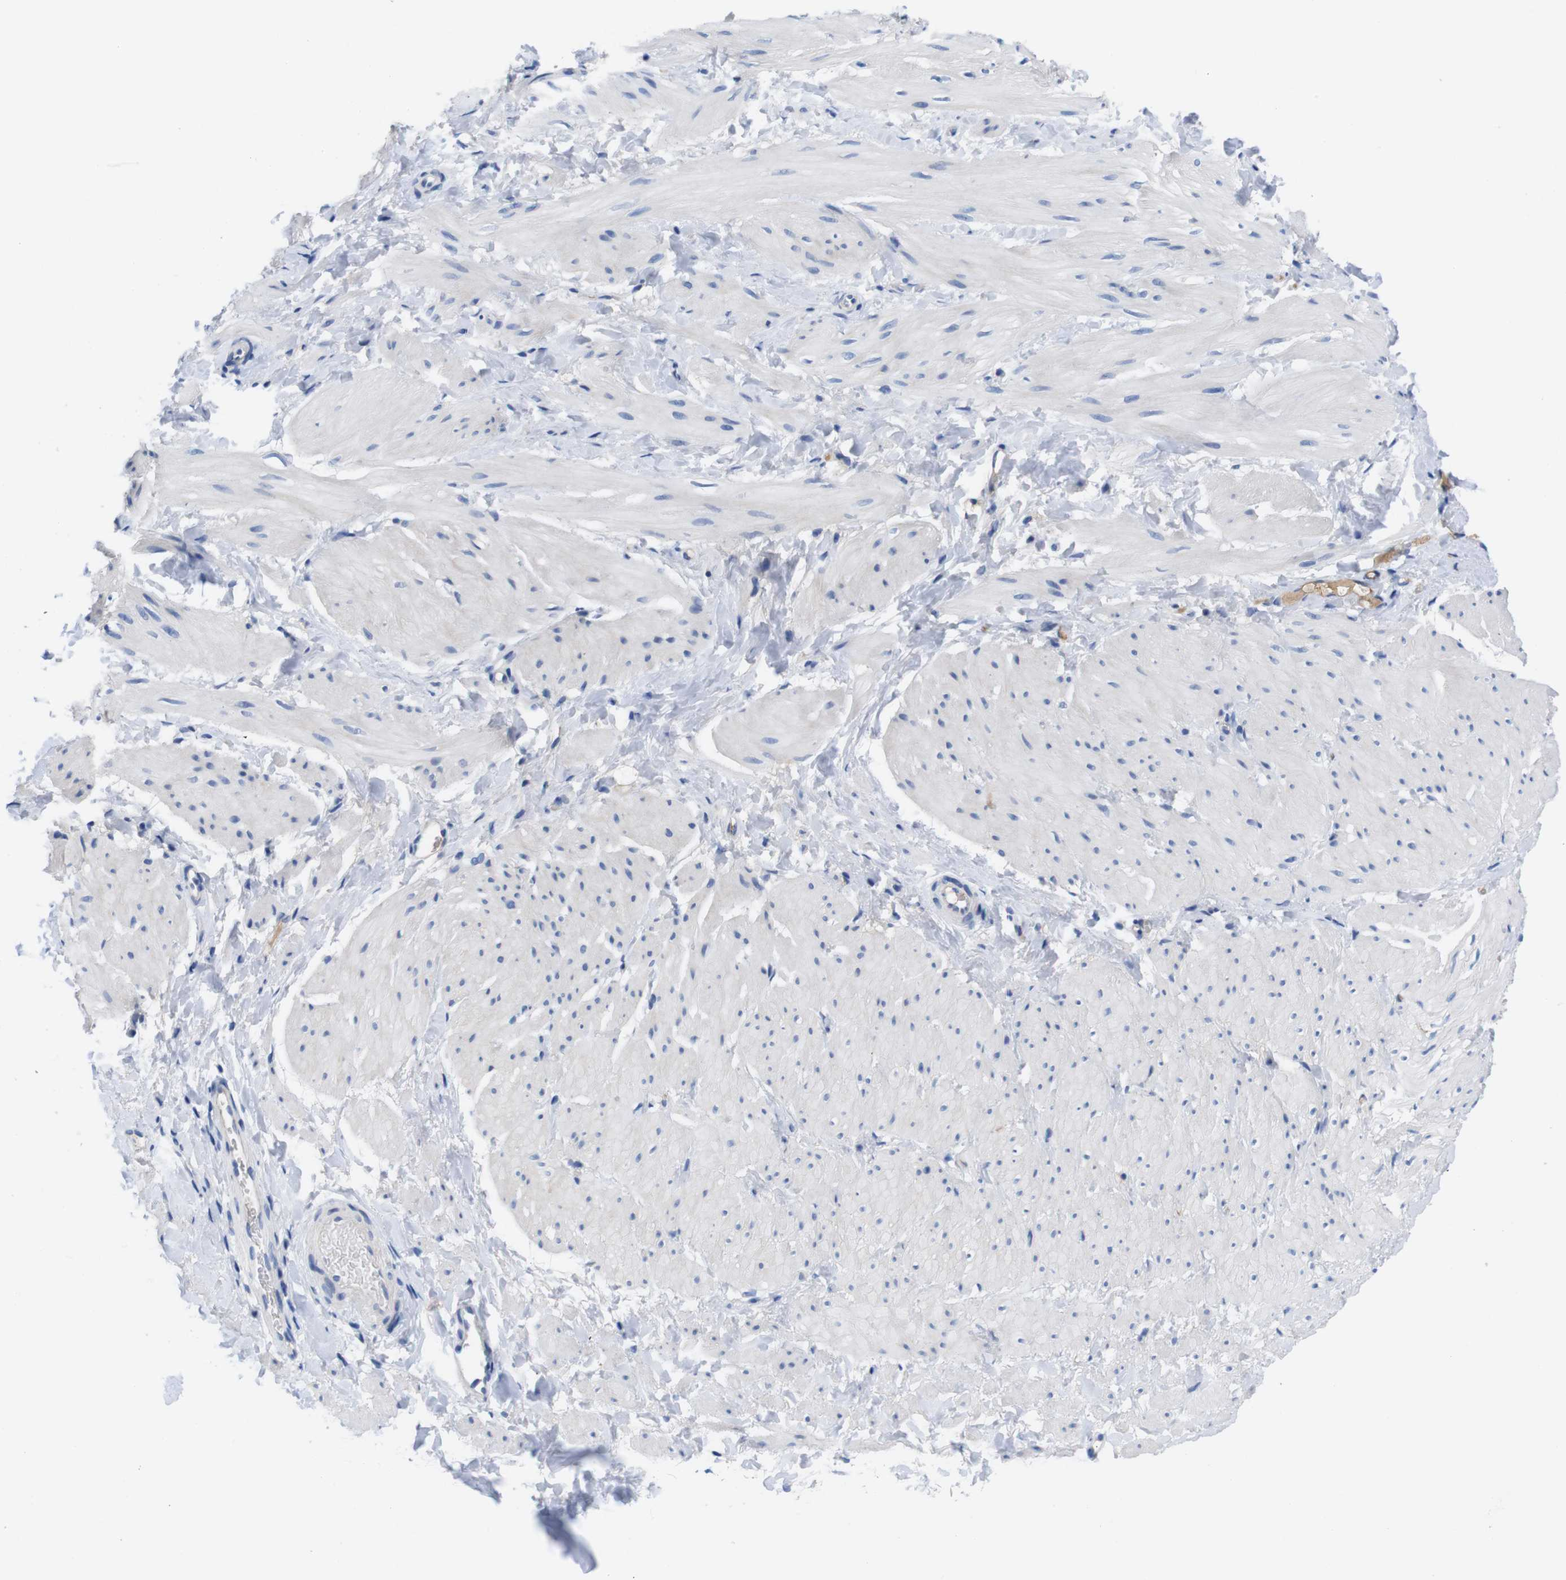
{"staining": {"intensity": "negative", "quantity": "none", "location": "none"}, "tissue": "smooth muscle", "cell_type": "Smooth muscle cells", "image_type": "normal", "snomed": [{"axis": "morphology", "description": "Normal tissue, NOS"}, {"axis": "topography", "description": "Smooth muscle"}], "caption": "This is a micrograph of immunohistochemistry (IHC) staining of normal smooth muscle, which shows no expression in smooth muscle cells.", "gene": "C1RL", "patient": {"sex": "male", "age": 16}}